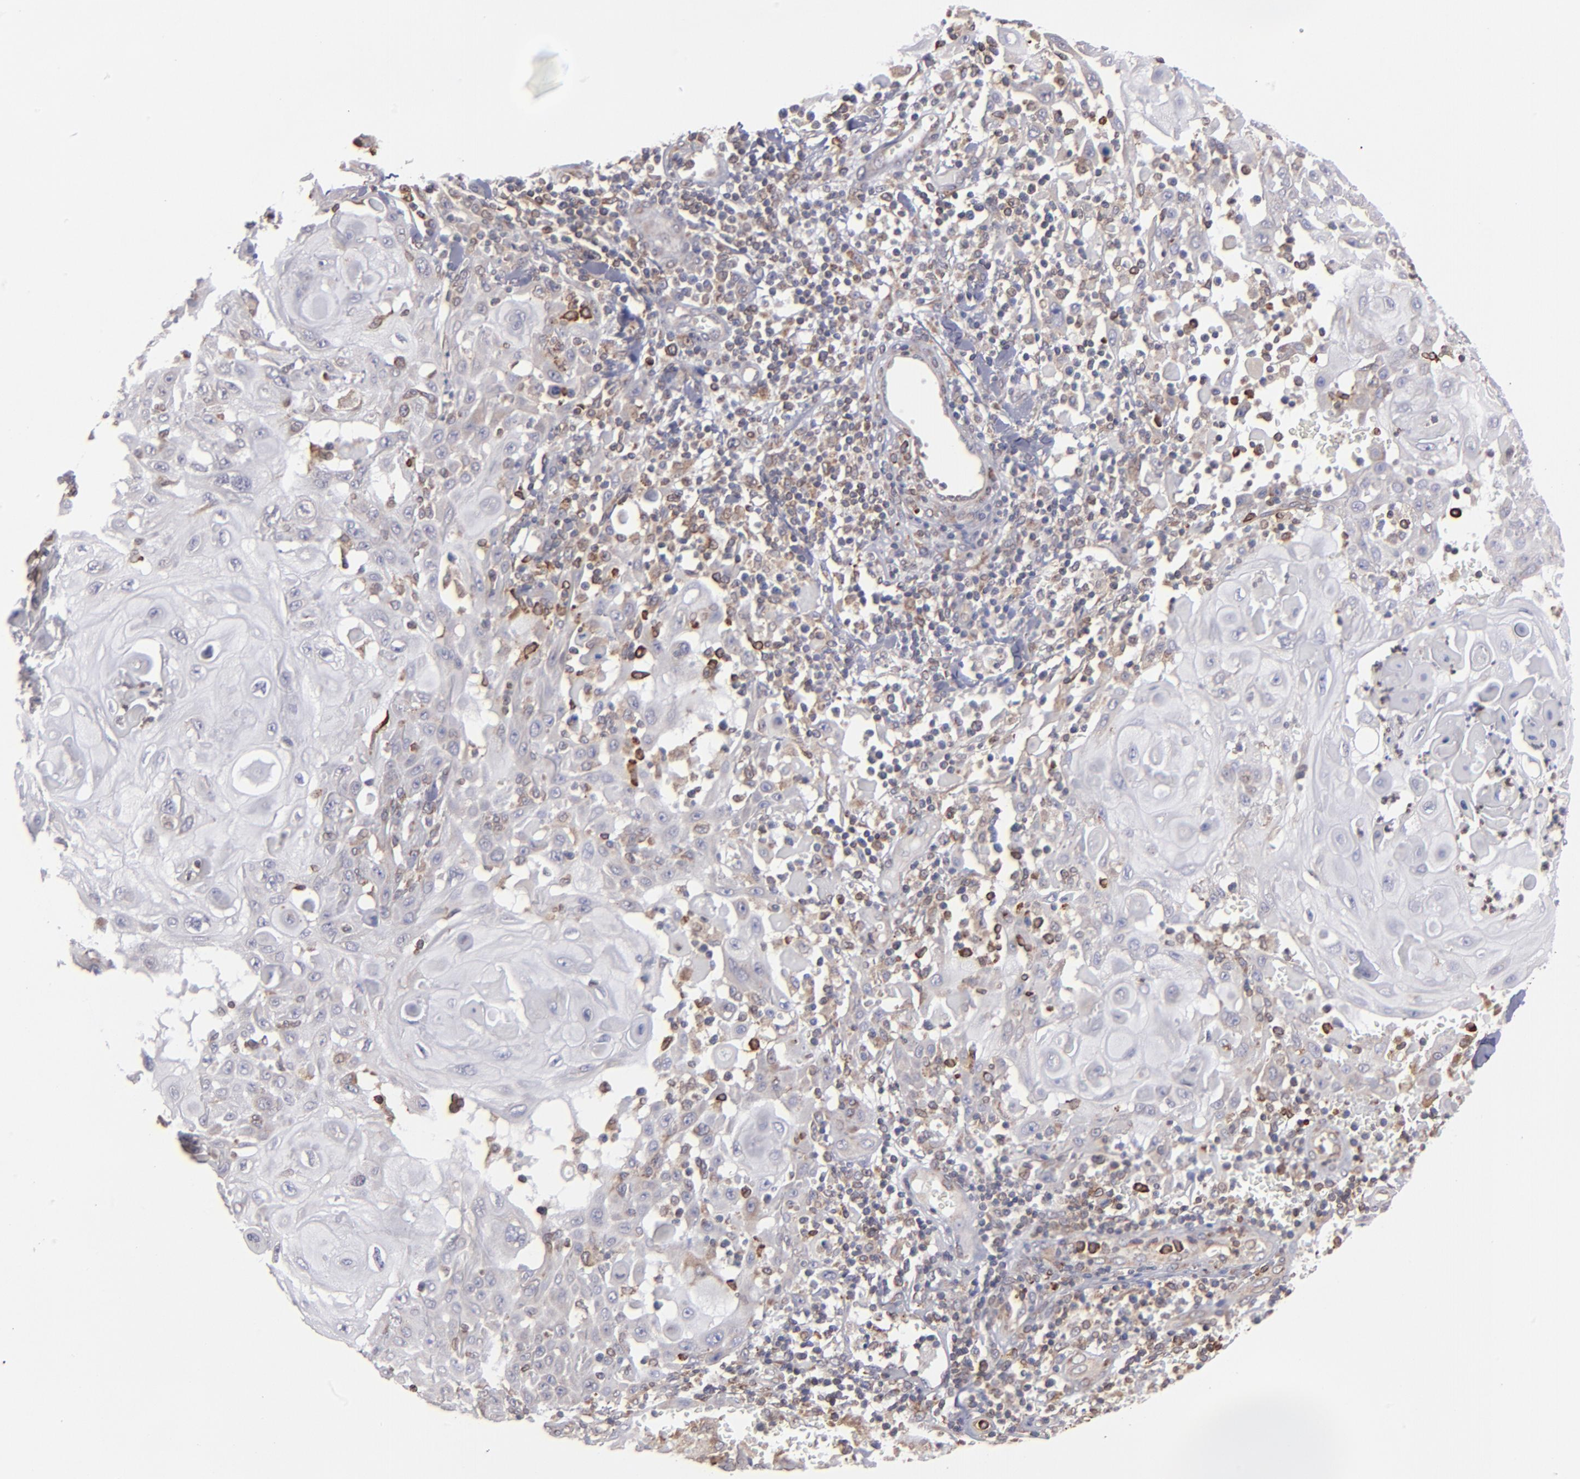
{"staining": {"intensity": "weak", "quantity": "<25%", "location": "cytoplasmic/membranous"}, "tissue": "skin cancer", "cell_type": "Tumor cells", "image_type": "cancer", "snomed": [{"axis": "morphology", "description": "Squamous cell carcinoma, NOS"}, {"axis": "topography", "description": "Skin"}], "caption": "The image exhibits no significant expression in tumor cells of skin cancer (squamous cell carcinoma).", "gene": "TMX1", "patient": {"sex": "male", "age": 24}}